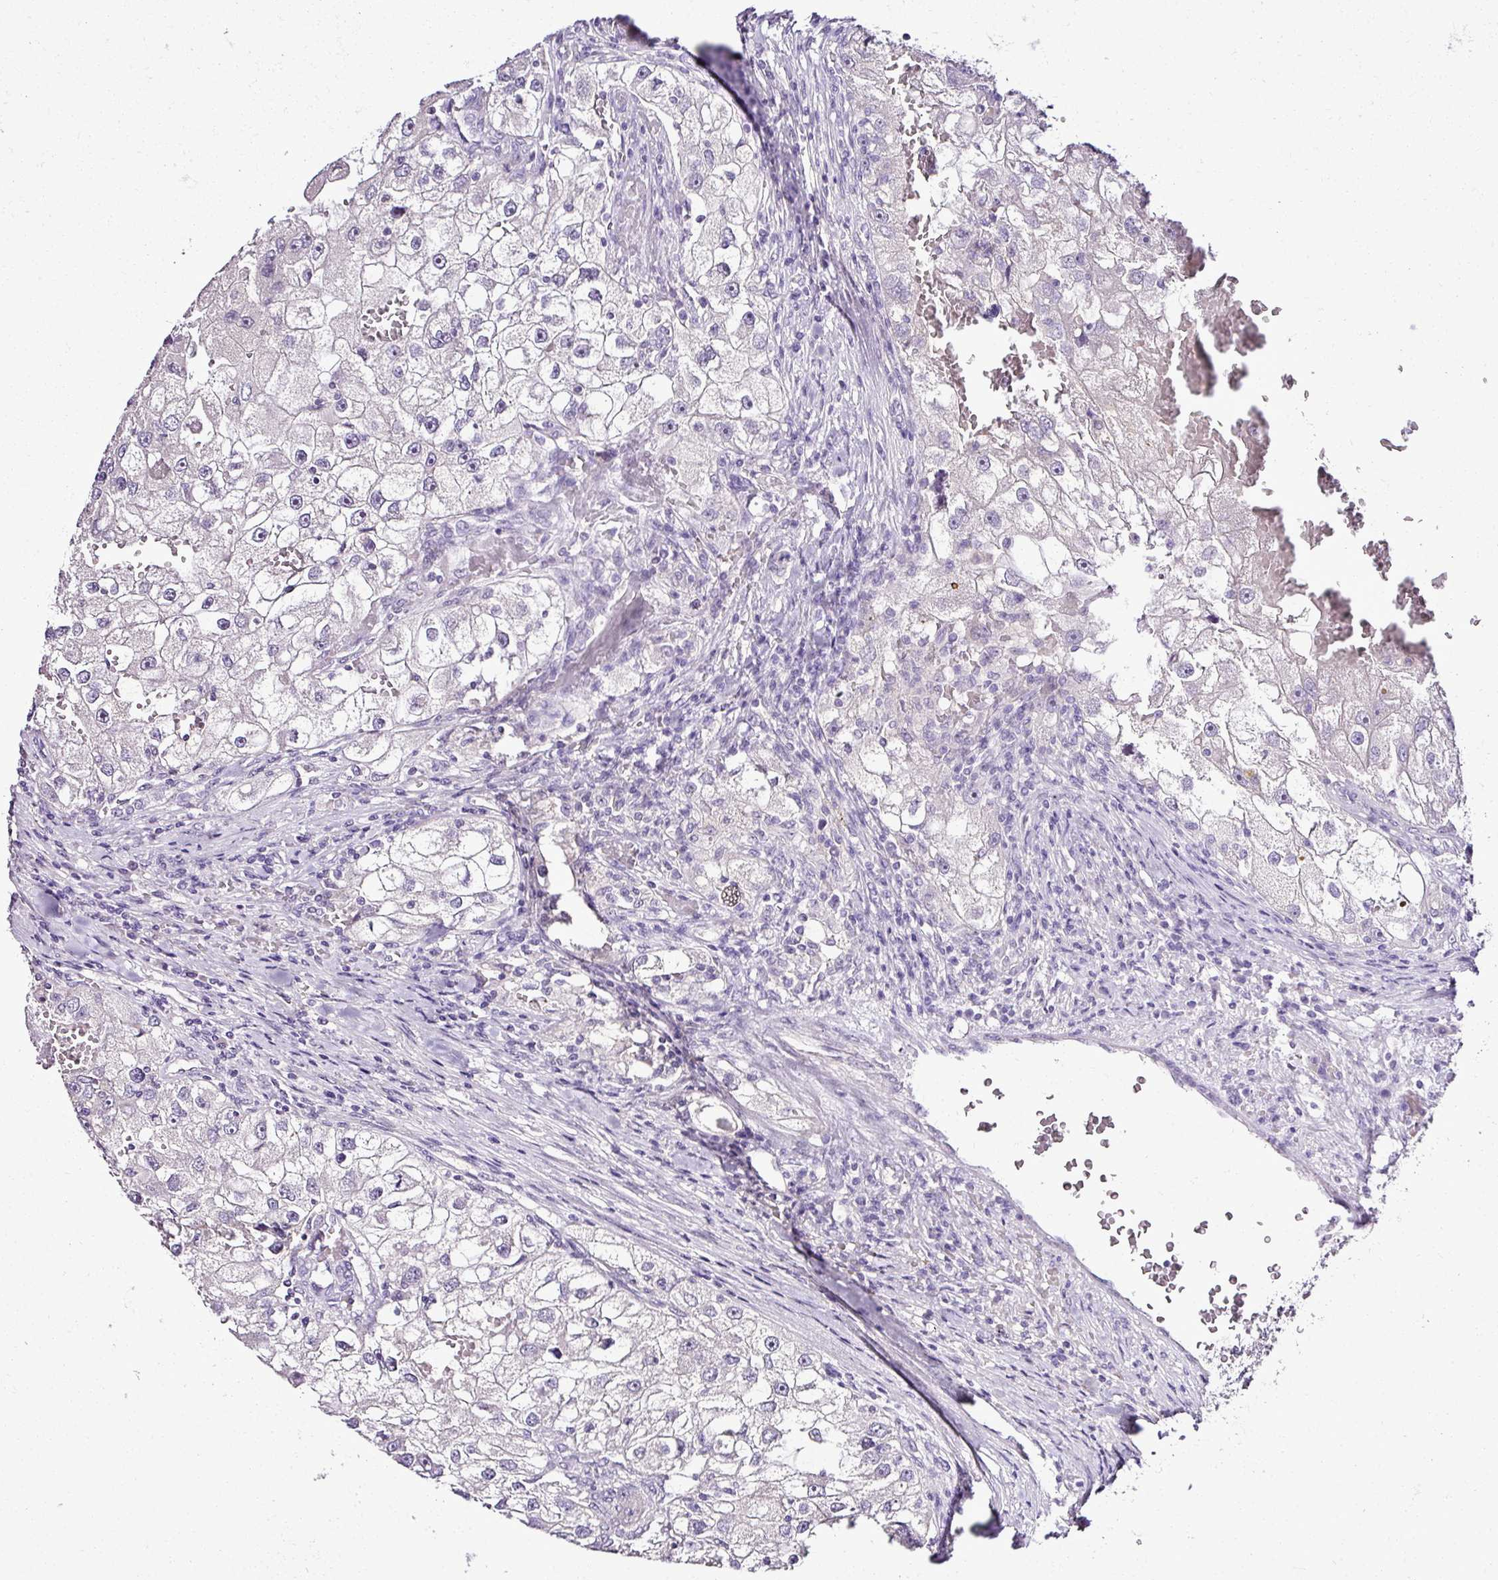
{"staining": {"intensity": "negative", "quantity": "none", "location": "none"}, "tissue": "renal cancer", "cell_type": "Tumor cells", "image_type": "cancer", "snomed": [{"axis": "morphology", "description": "Adenocarcinoma, NOS"}, {"axis": "topography", "description": "Kidney"}], "caption": "Tumor cells show no significant staining in renal cancer. (Brightfield microscopy of DAB (3,3'-diaminobenzidine) immunohistochemistry at high magnification).", "gene": "ESR1", "patient": {"sex": "male", "age": 63}}